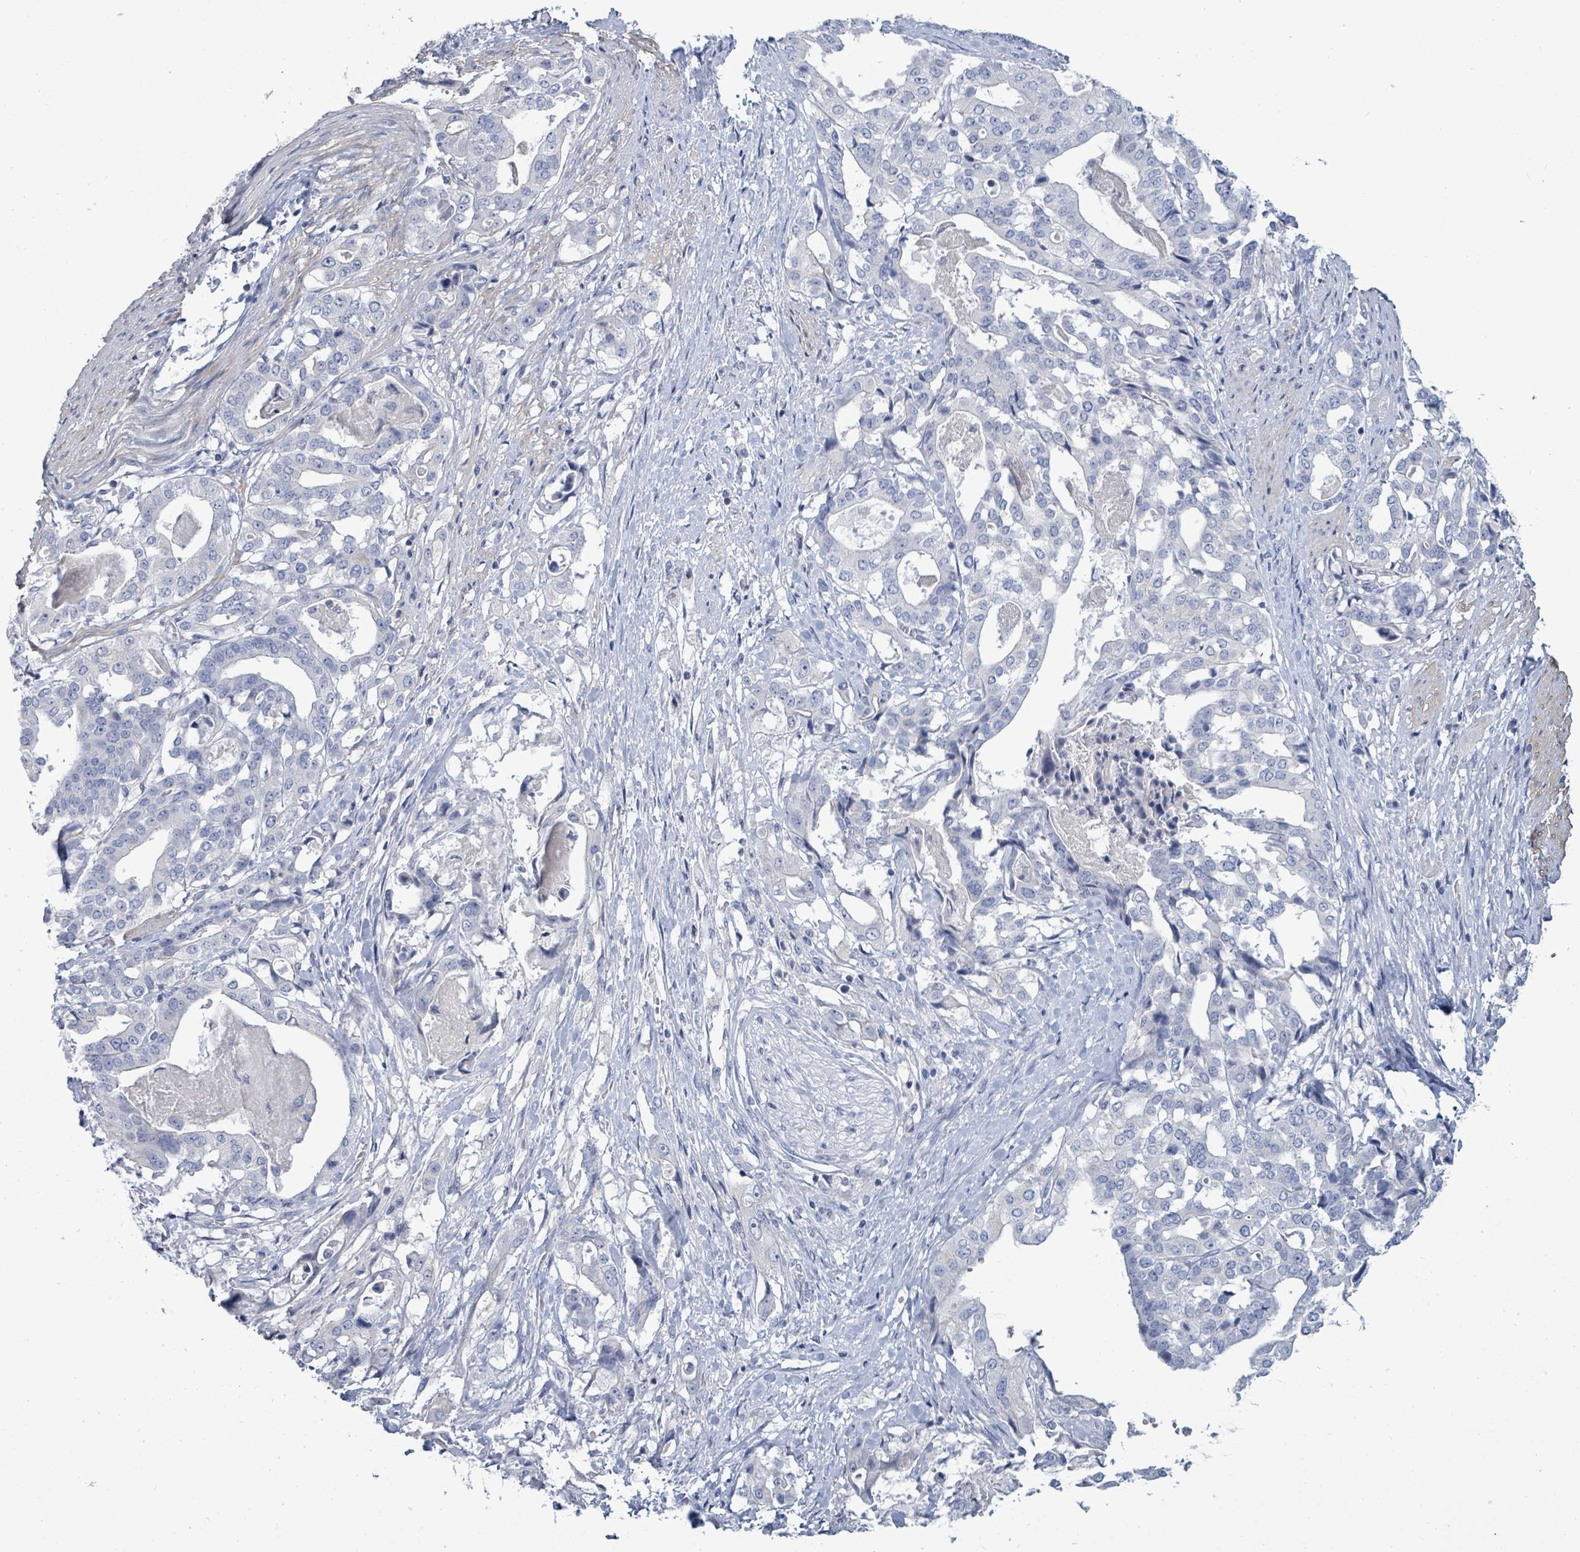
{"staining": {"intensity": "negative", "quantity": "none", "location": "none"}, "tissue": "stomach cancer", "cell_type": "Tumor cells", "image_type": "cancer", "snomed": [{"axis": "morphology", "description": "Adenocarcinoma, NOS"}, {"axis": "topography", "description": "Stomach"}], "caption": "The micrograph exhibits no staining of tumor cells in adenocarcinoma (stomach).", "gene": "NTN3", "patient": {"sex": "male", "age": 48}}